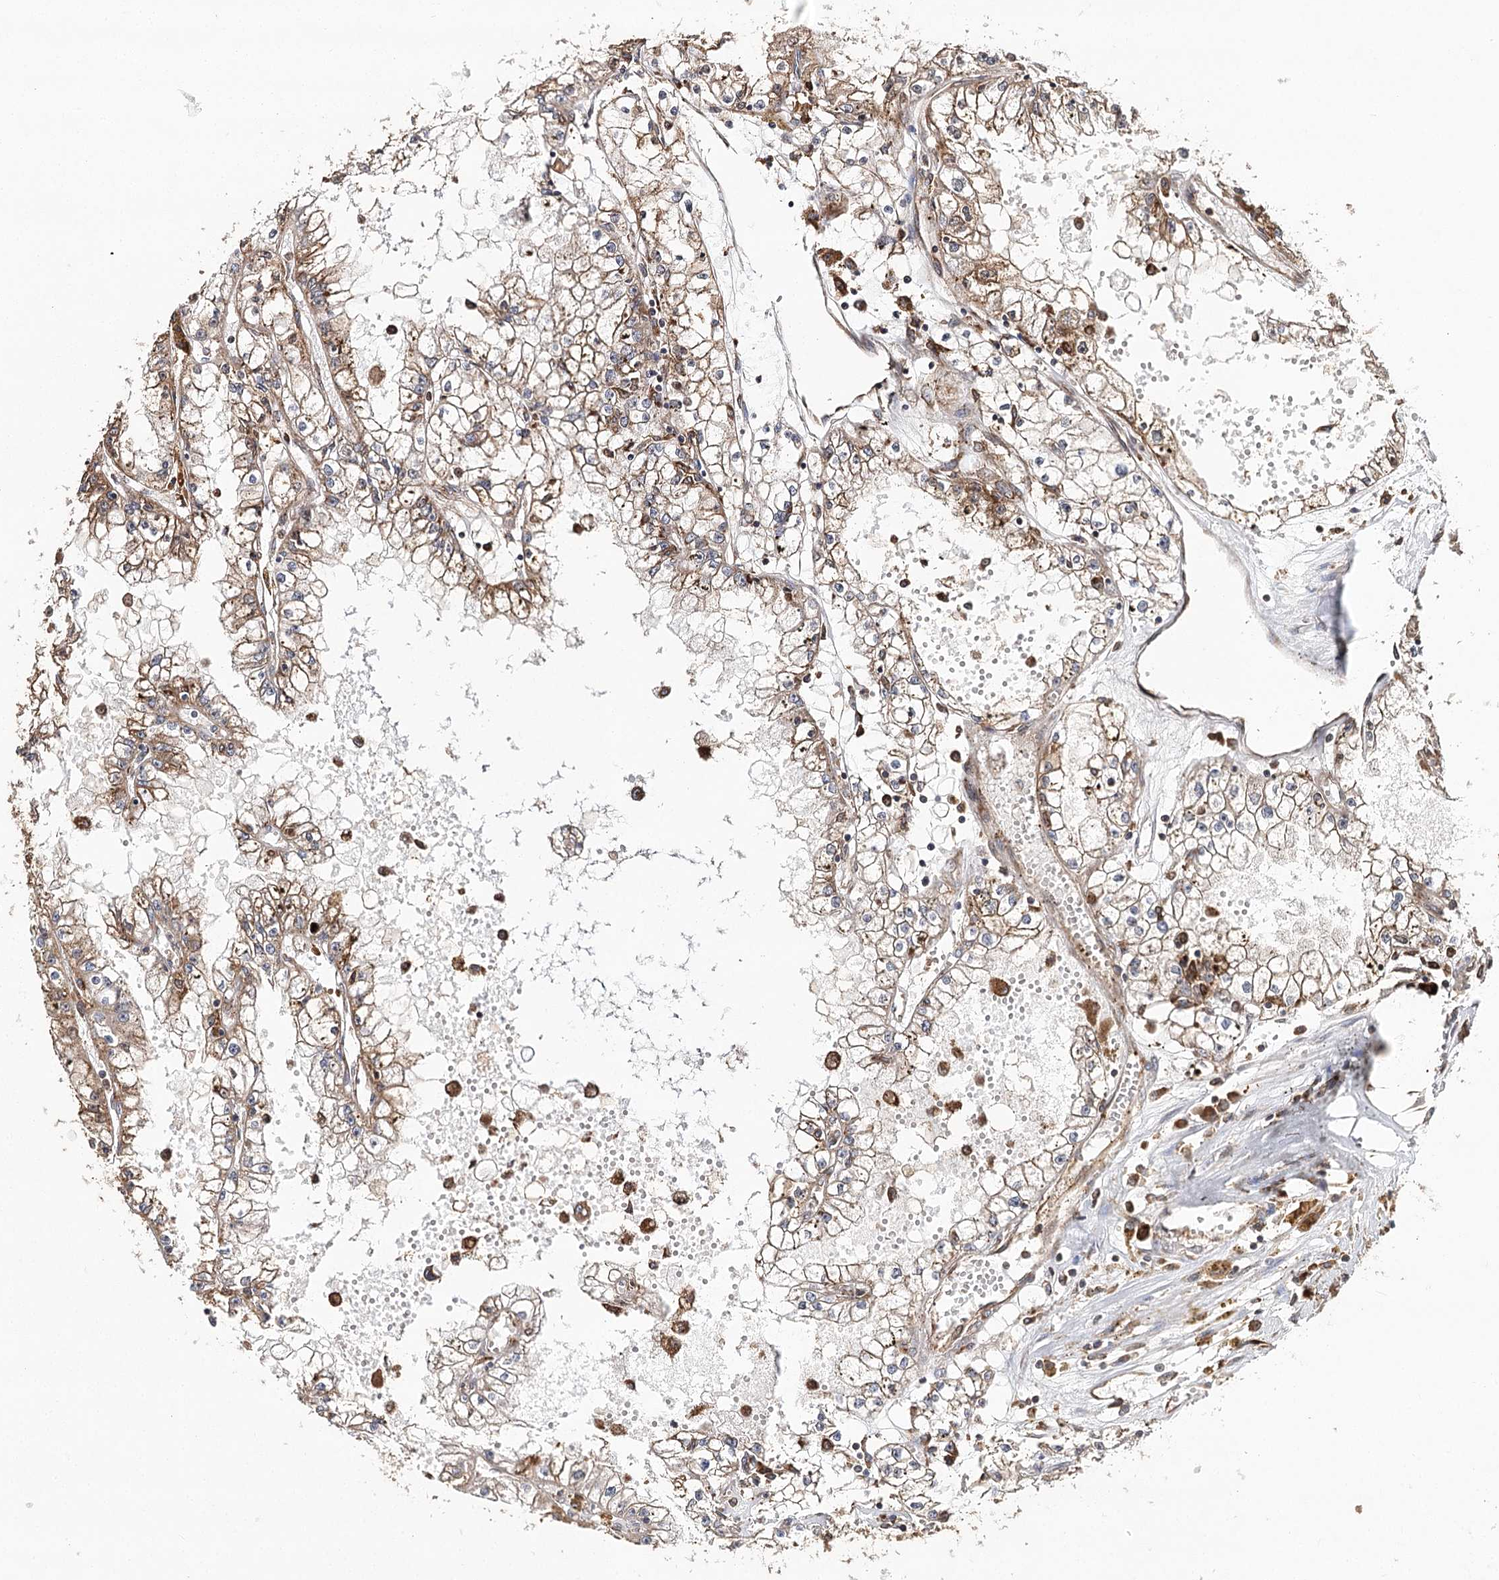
{"staining": {"intensity": "moderate", "quantity": "25%-75%", "location": "cytoplasmic/membranous"}, "tissue": "renal cancer", "cell_type": "Tumor cells", "image_type": "cancer", "snomed": [{"axis": "morphology", "description": "Adenocarcinoma, NOS"}, {"axis": "topography", "description": "Kidney"}], "caption": "Brown immunohistochemical staining in renal cancer shows moderate cytoplasmic/membranous positivity in approximately 25%-75% of tumor cells. (Brightfield microscopy of DAB IHC at high magnification).", "gene": "DNAJB14", "patient": {"sex": "male", "age": 56}}